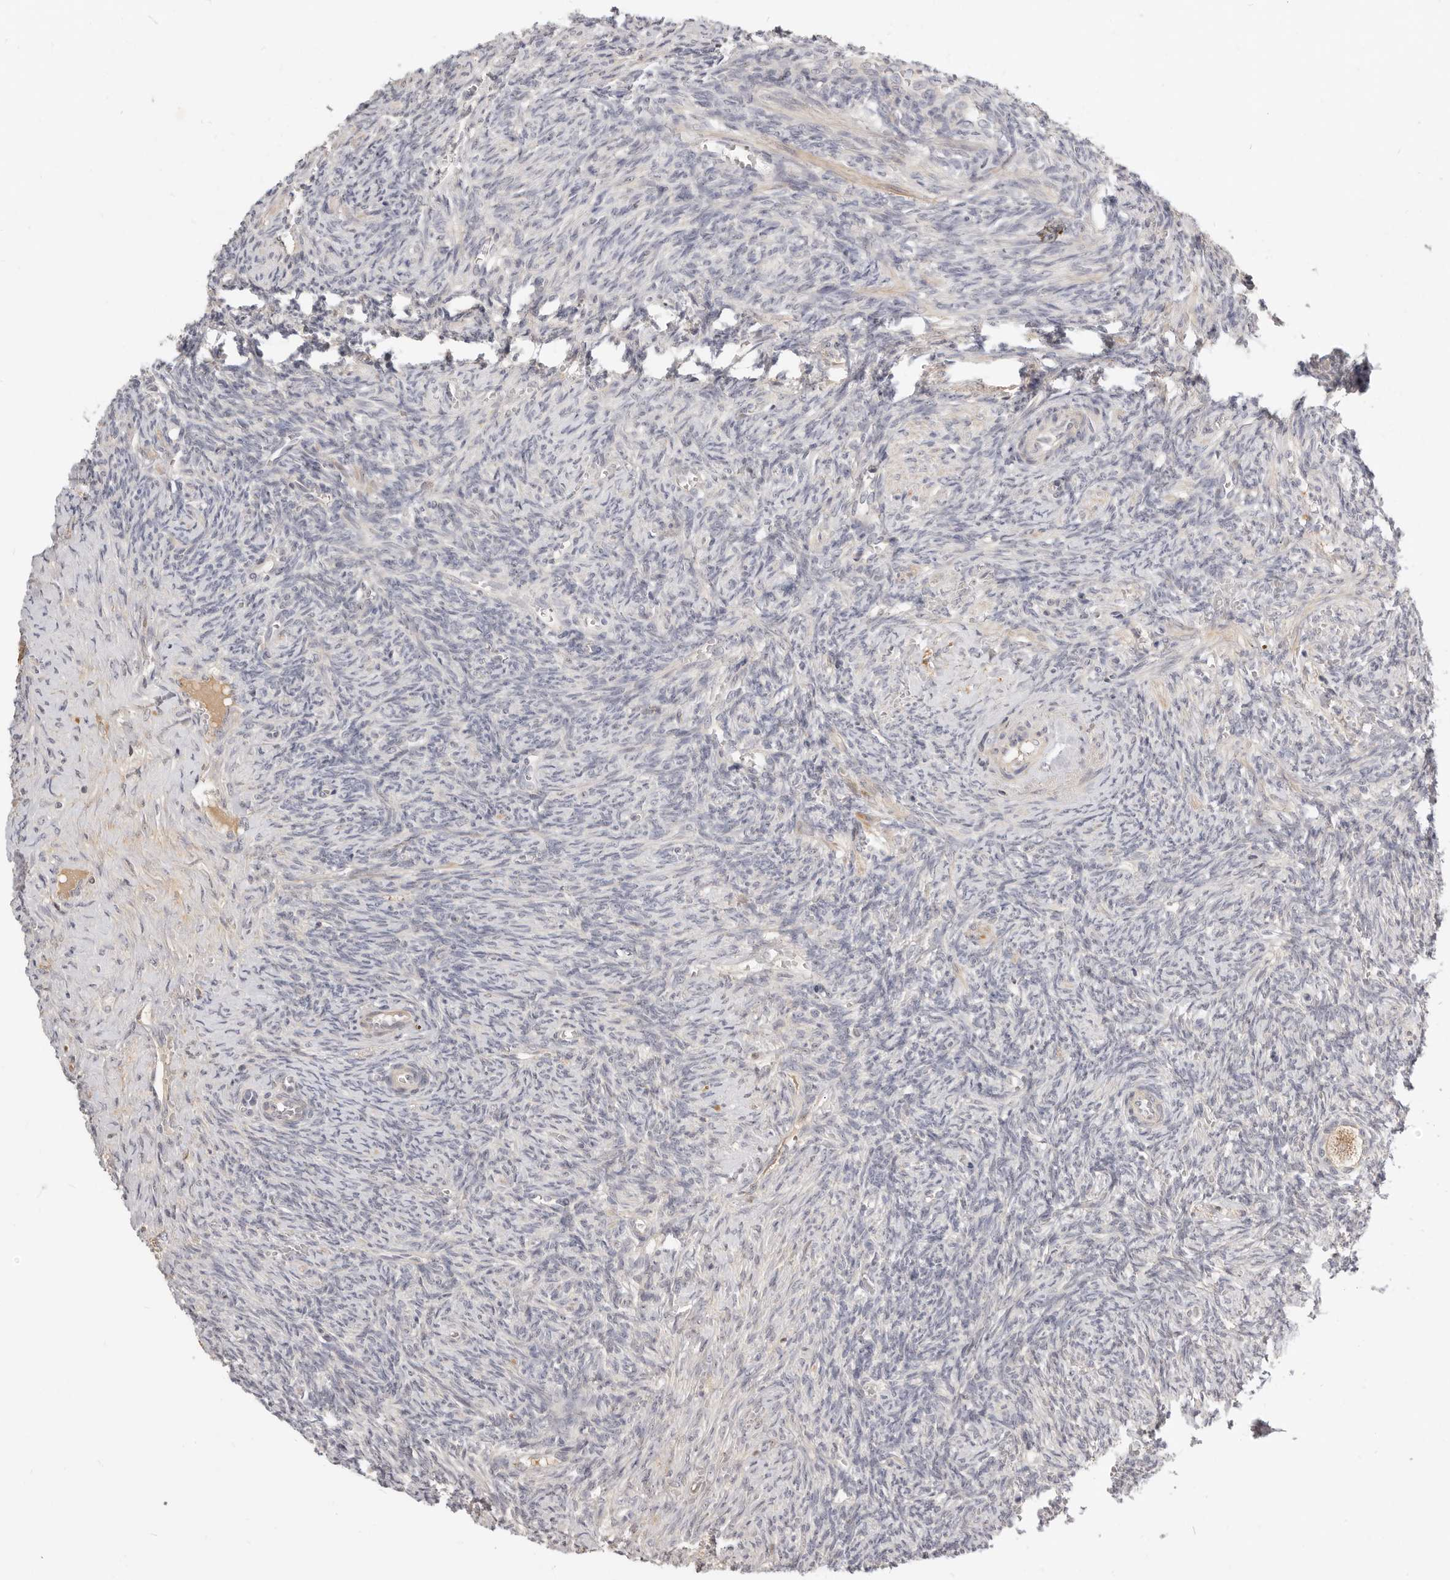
{"staining": {"intensity": "negative", "quantity": "none", "location": "none"}, "tissue": "ovary", "cell_type": "Ovarian stroma cells", "image_type": "normal", "snomed": [{"axis": "morphology", "description": "Normal tissue, NOS"}, {"axis": "topography", "description": "Ovary"}], "caption": "A high-resolution histopathology image shows immunohistochemistry (IHC) staining of normal ovary, which displays no significant staining in ovarian stroma cells.", "gene": "MICALL2", "patient": {"sex": "female", "age": 41}}